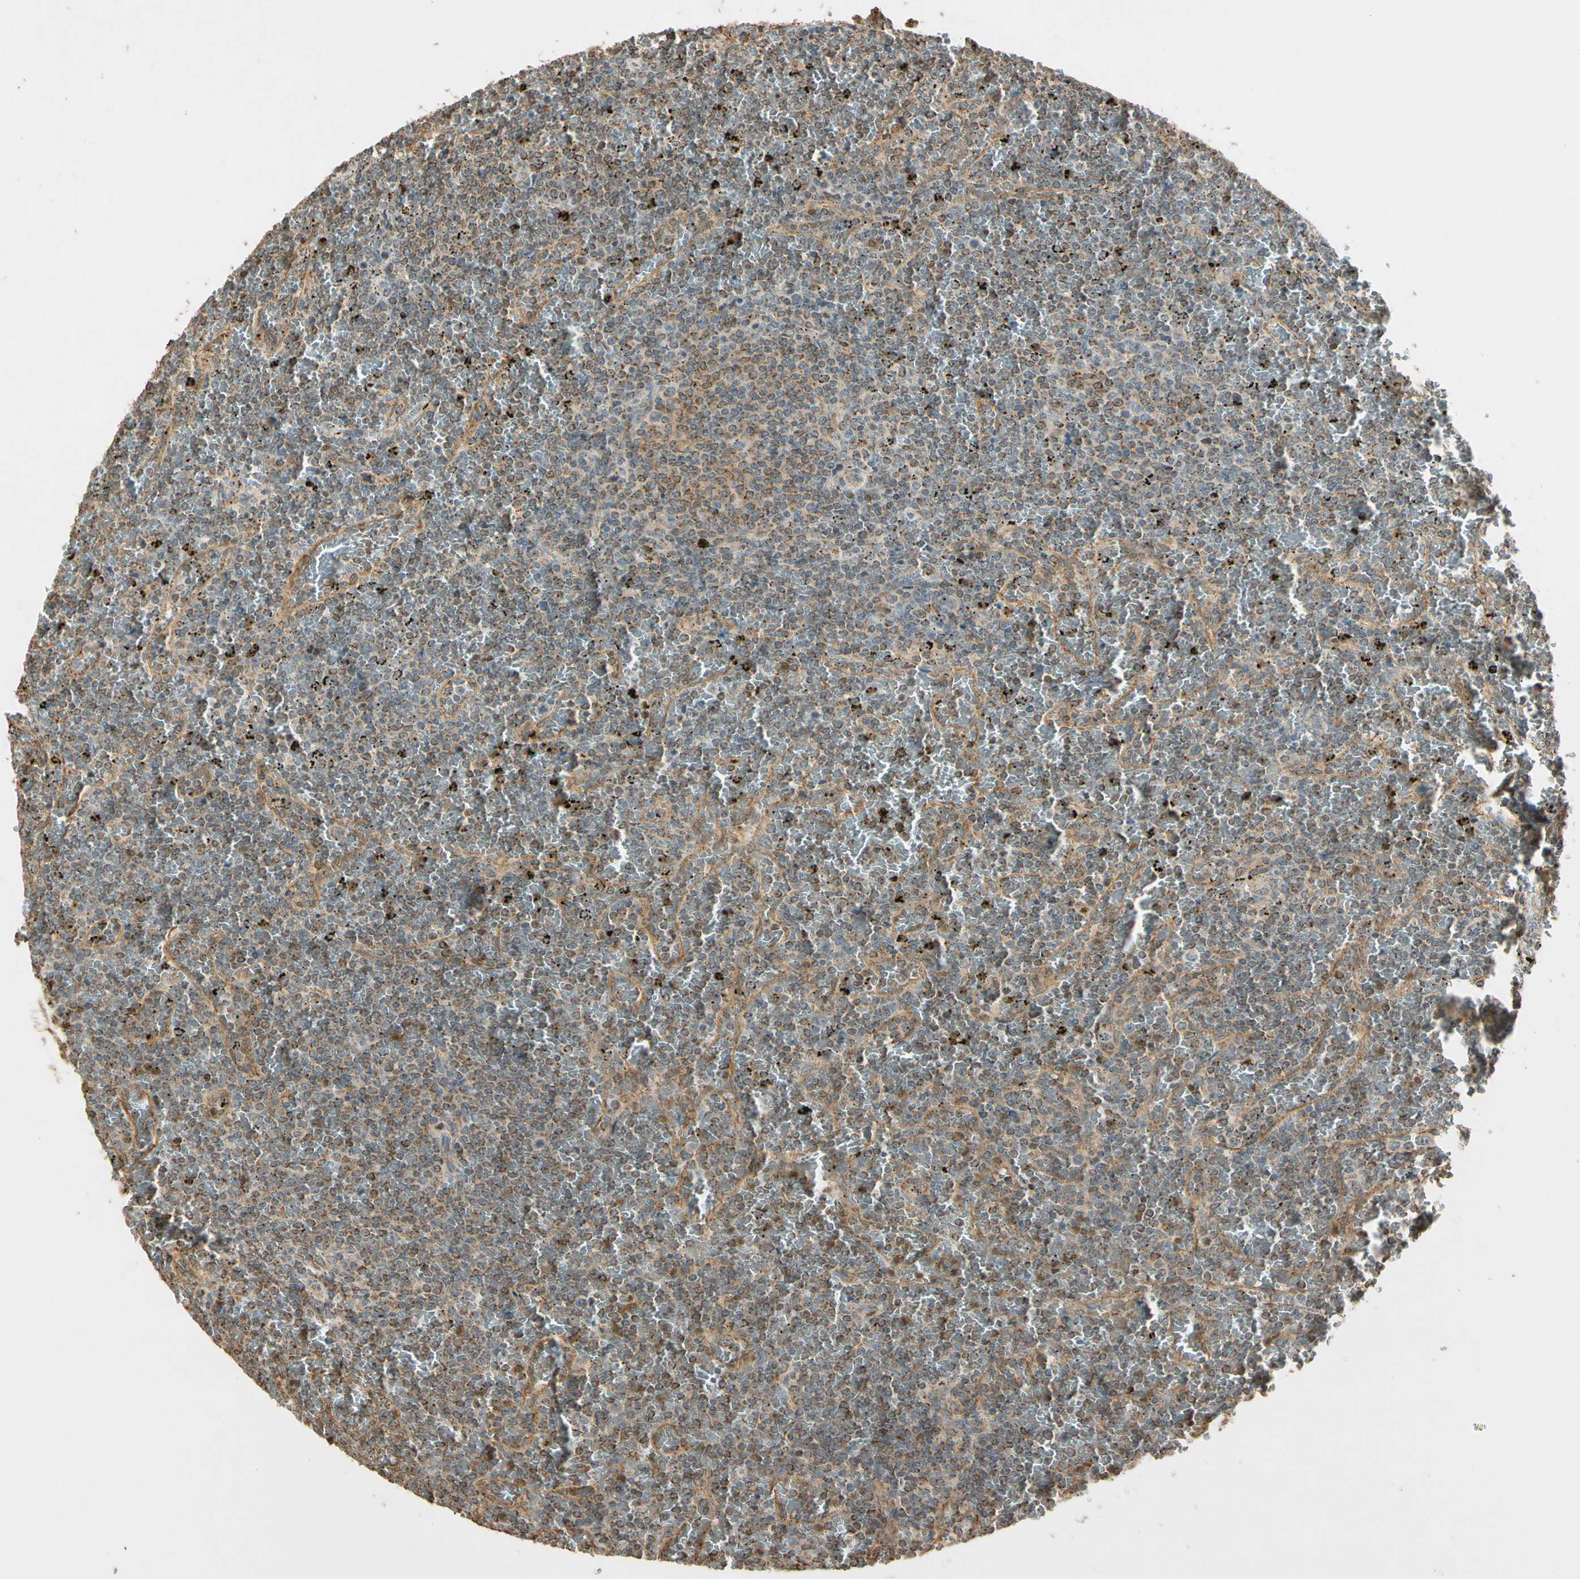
{"staining": {"intensity": "weak", "quantity": ">75%", "location": "cytoplasmic/membranous"}, "tissue": "lymphoma", "cell_type": "Tumor cells", "image_type": "cancer", "snomed": [{"axis": "morphology", "description": "Malignant lymphoma, non-Hodgkin's type, Low grade"}, {"axis": "topography", "description": "Spleen"}], "caption": "Brown immunohistochemical staining in human lymphoma shows weak cytoplasmic/membranous expression in about >75% of tumor cells.", "gene": "PRDX5", "patient": {"sex": "female", "age": 77}}